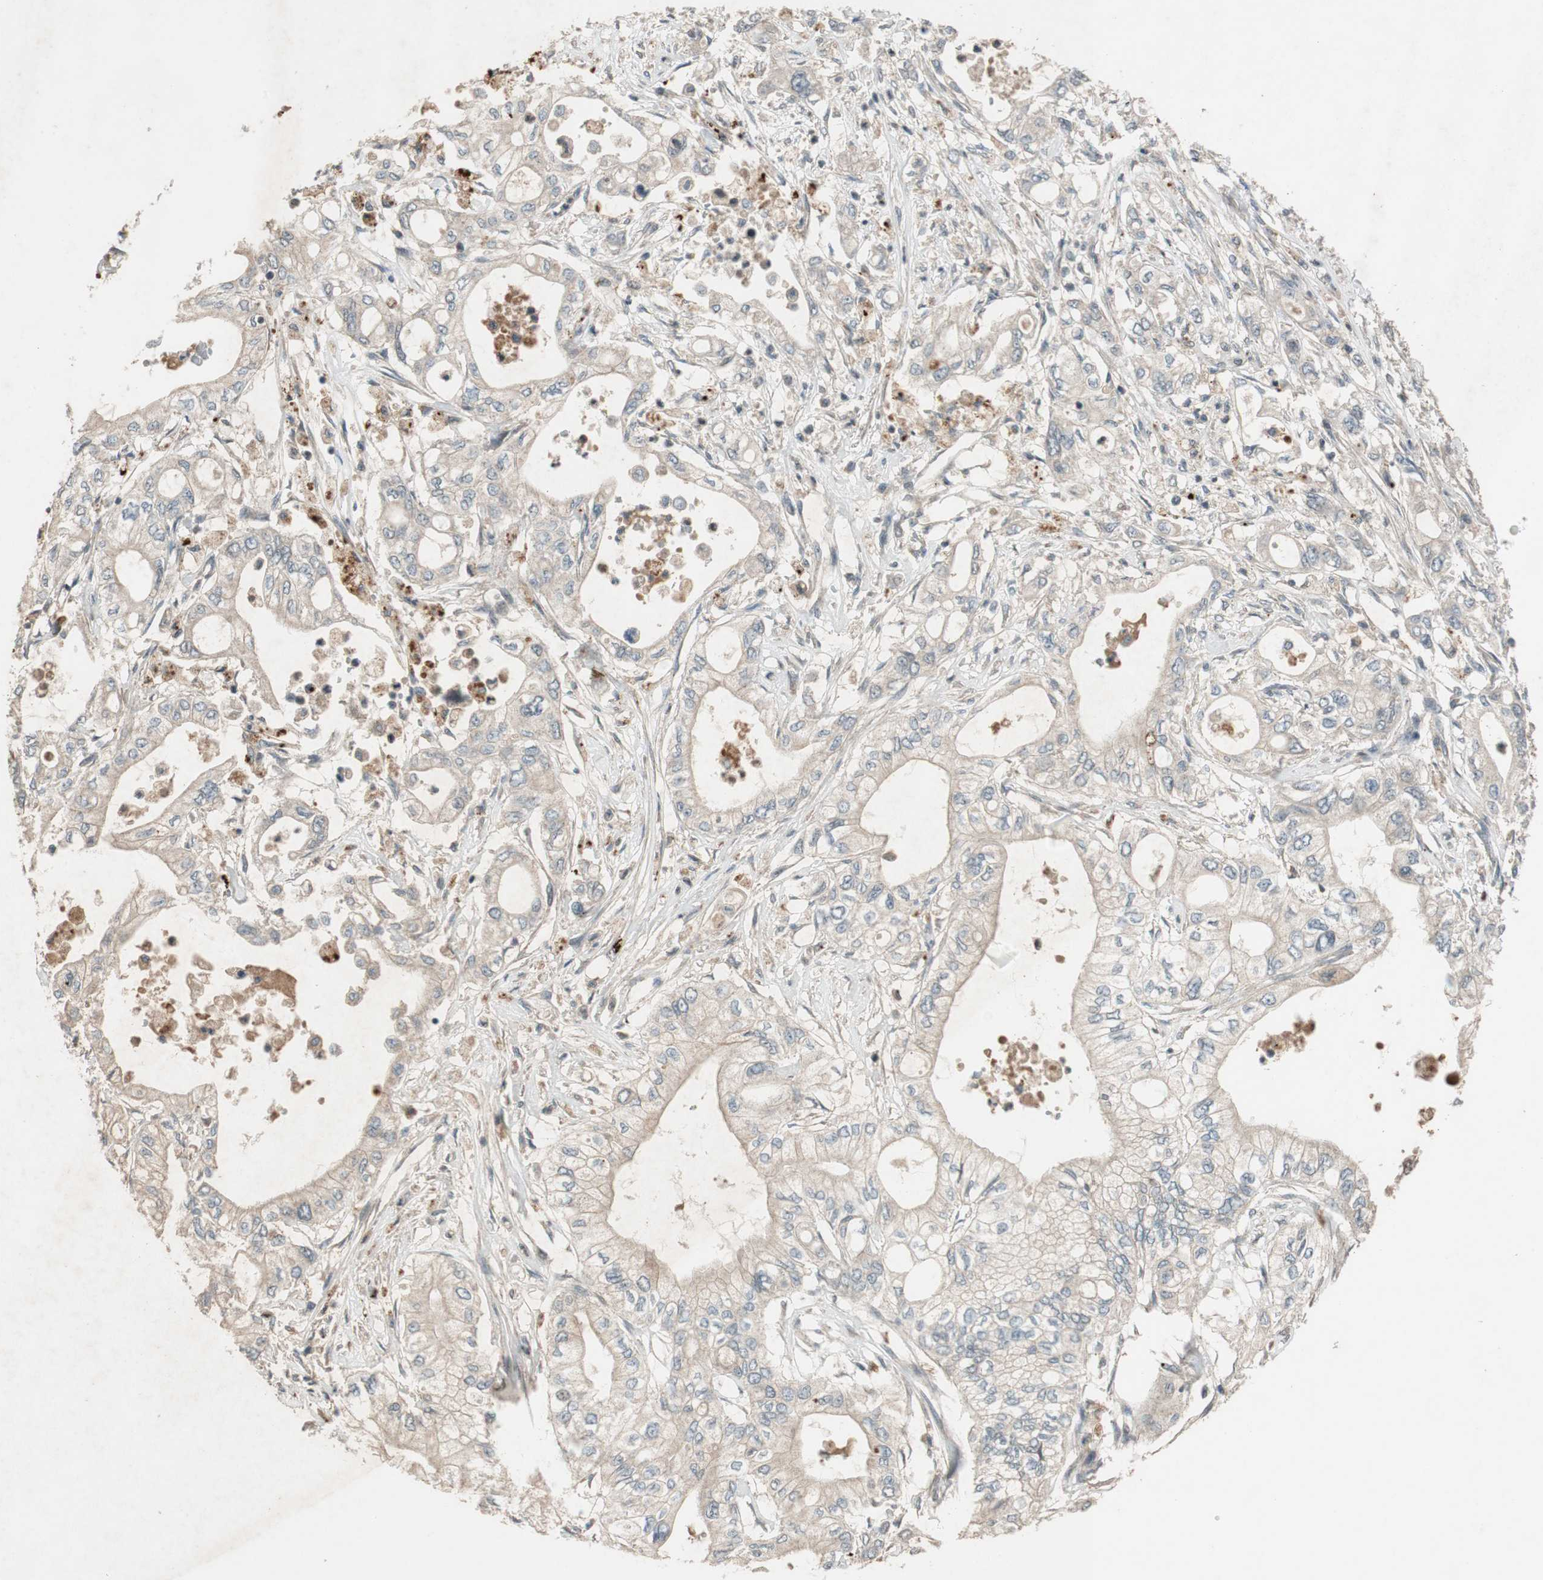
{"staining": {"intensity": "weak", "quantity": ">75%", "location": "cytoplasmic/membranous"}, "tissue": "pancreatic cancer", "cell_type": "Tumor cells", "image_type": "cancer", "snomed": [{"axis": "morphology", "description": "Adenocarcinoma, NOS"}, {"axis": "topography", "description": "Pancreas"}], "caption": "Protein expression analysis of human pancreatic cancer (adenocarcinoma) reveals weak cytoplasmic/membranous expression in about >75% of tumor cells.", "gene": "GLB1", "patient": {"sex": "male", "age": 79}}